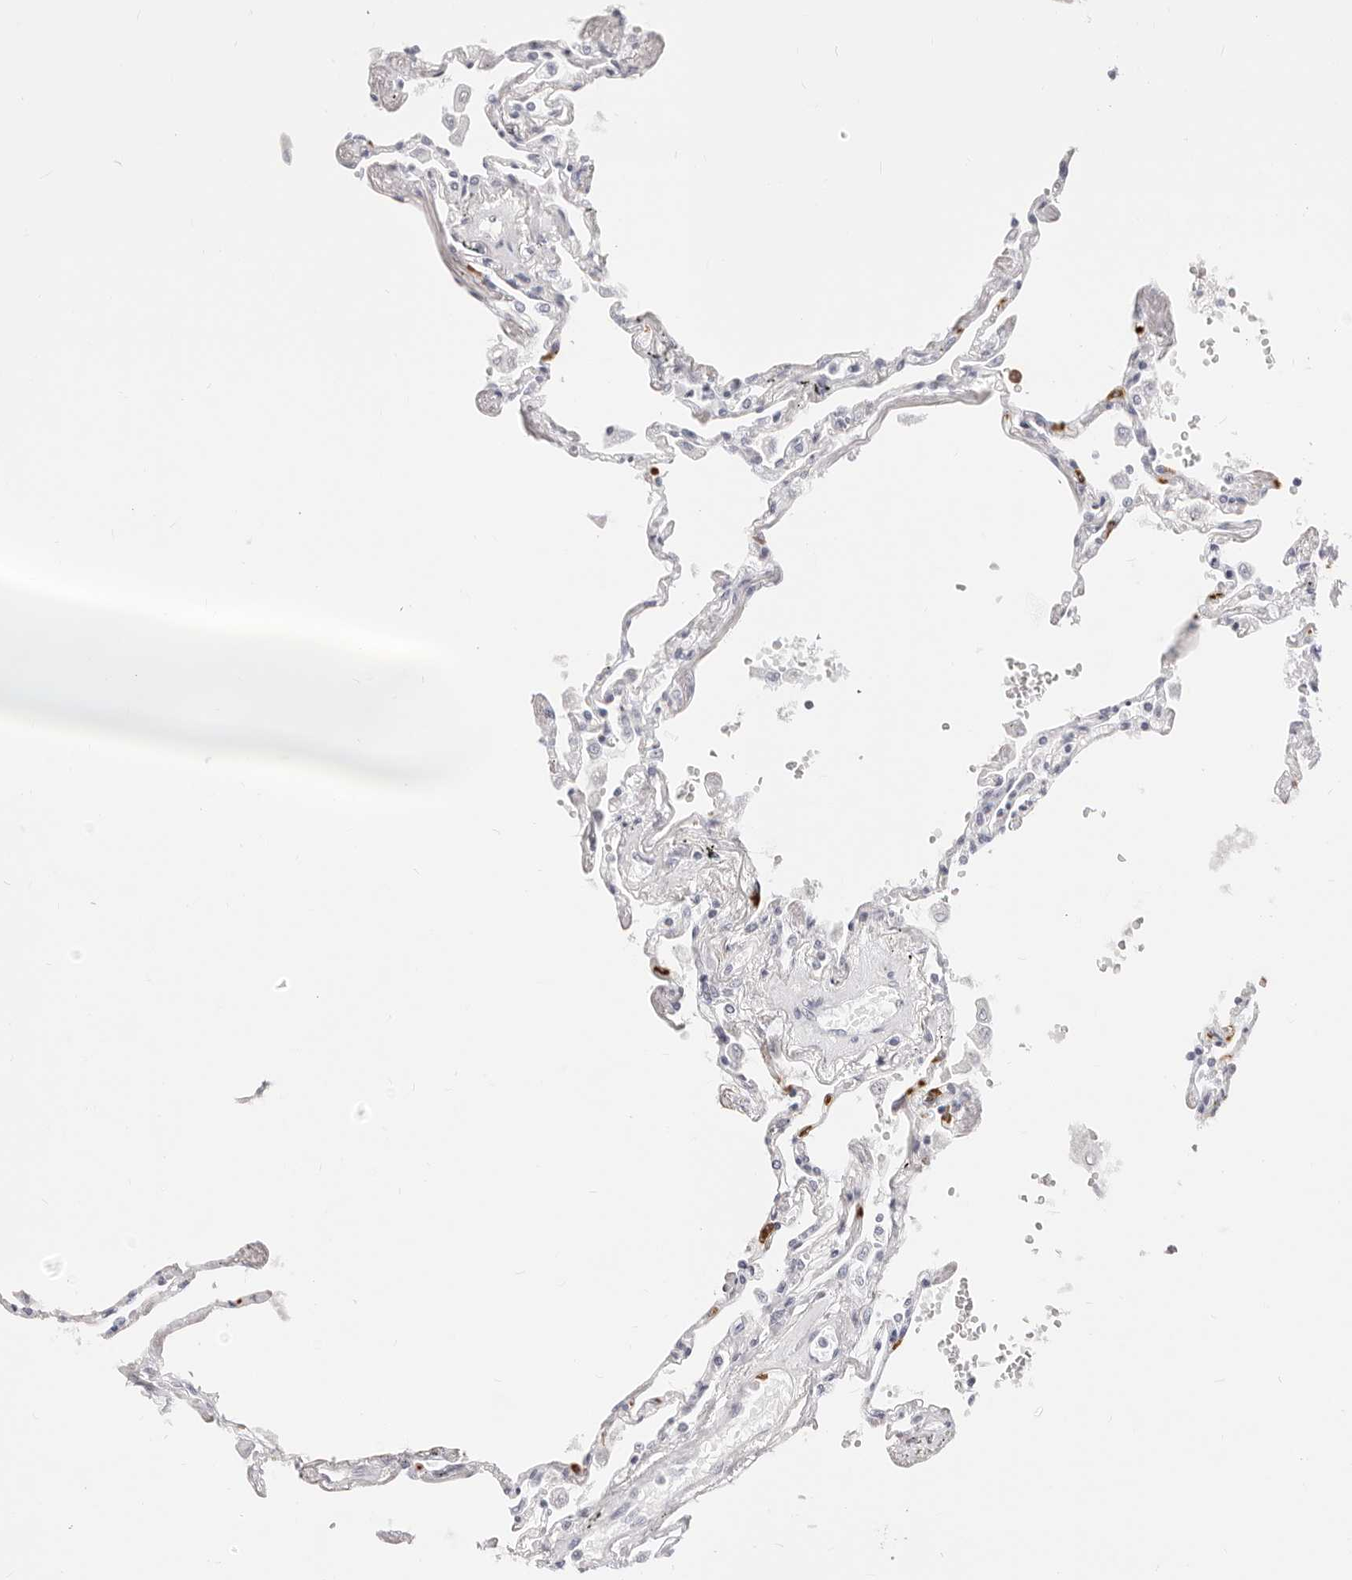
{"staining": {"intensity": "negative", "quantity": "none", "location": "none"}, "tissue": "lung", "cell_type": "Alveolar cells", "image_type": "normal", "snomed": [{"axis": "morphology", "description": "Normal tissue, NOS"}, {"axis": "topography", "description": "Lung"}], "caption": "High magnification brightfield microscopy of unremarkable lung stained with DAB (brown) and counterstained with hematoxylin (blue): alveolar cells show no significant positivity.", "gene": "CAMP", "patient": {"sex": "female", "age": 67}}